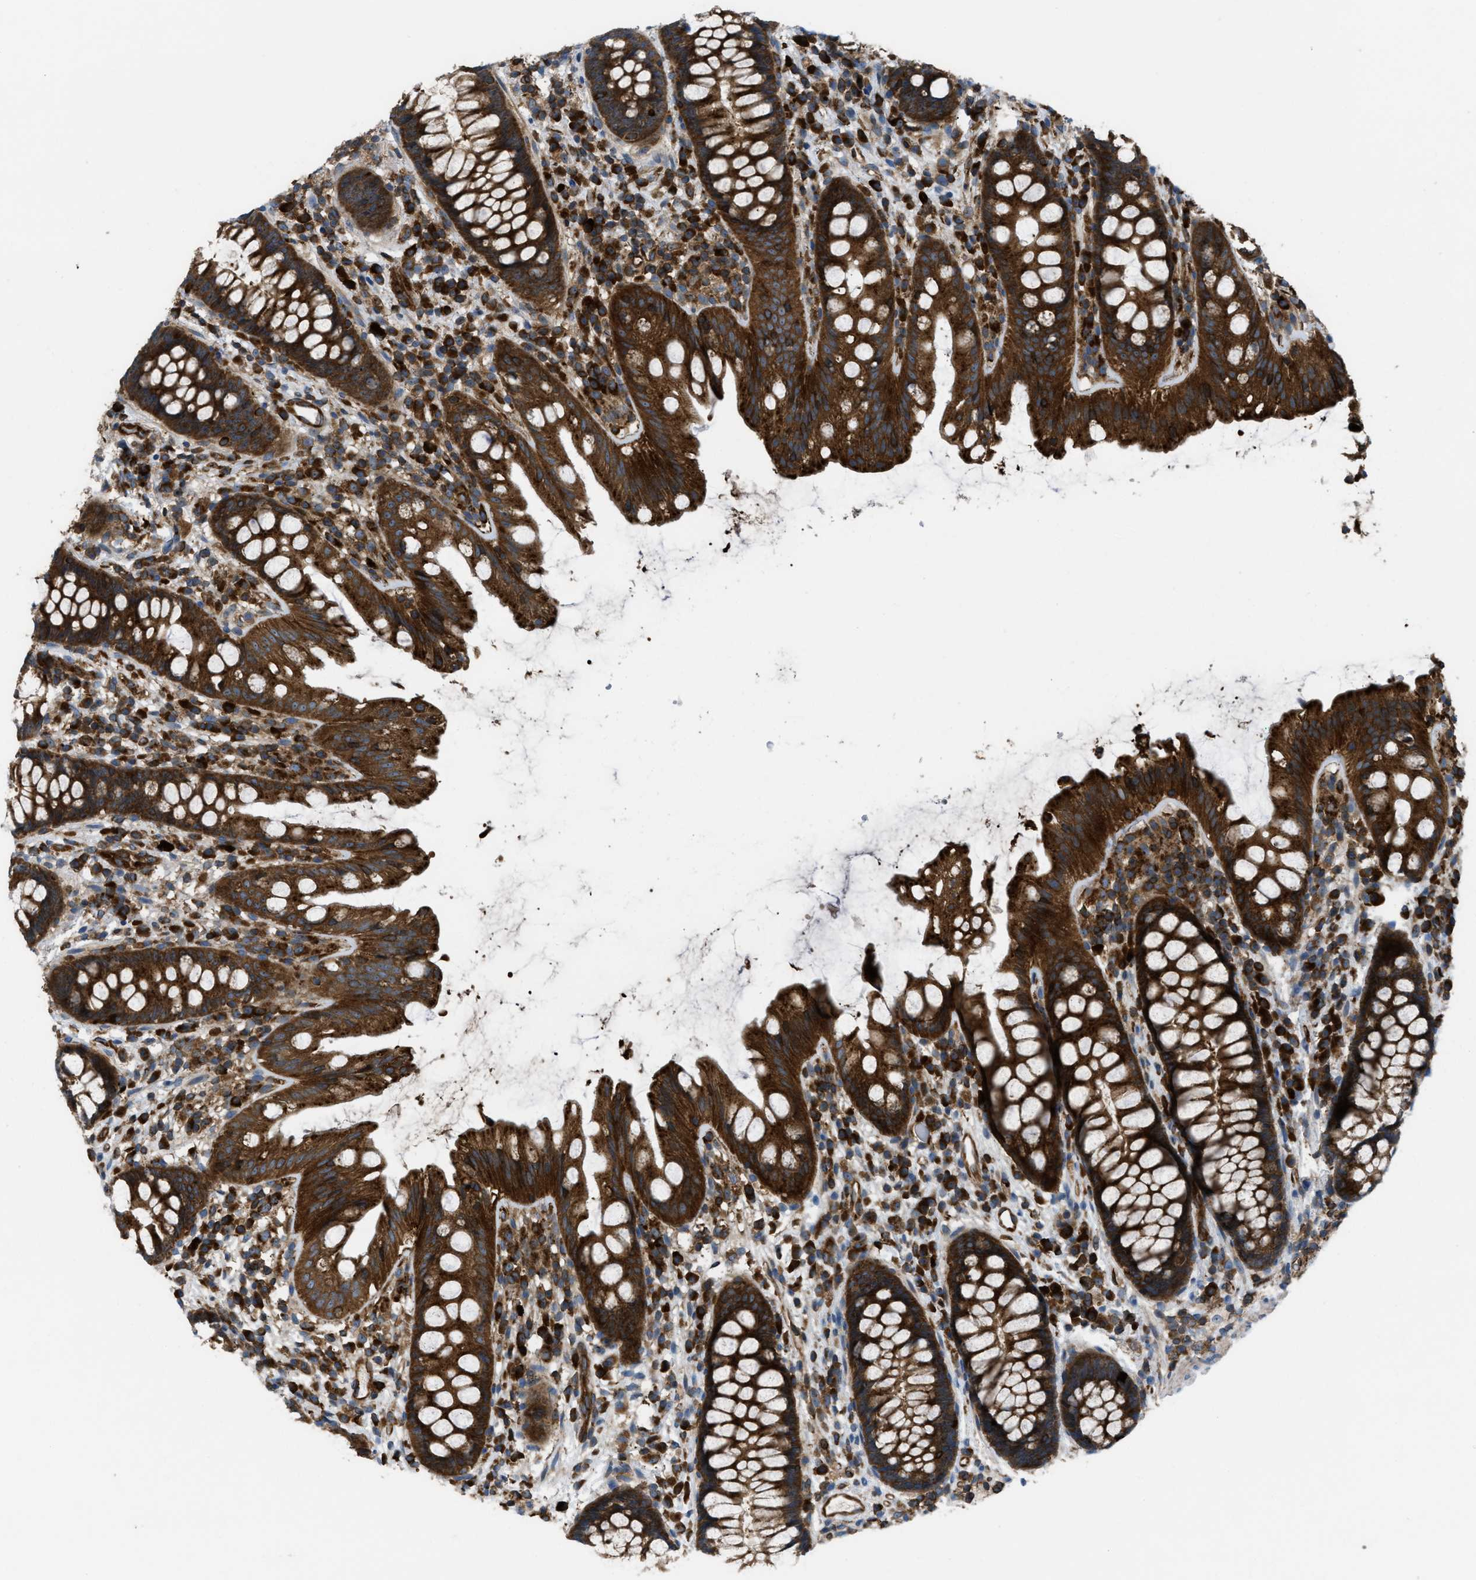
{"staining": {"intensity": "strong", "quantity": ">75%", "location": "cytoplasmic/membranous"}, "tissue": "rectum", "cell_type": "Glandular cells", "image_type": "normal", "snomed": [{"axis": "morphology", "description": "Normal tissue, NOS"}, {"axis": "topography", "description": "Rectum"}], "caption": "Immunohistochemical staining of benign rectum reveals high levels of strong cytoplasmic/membranous positivity in about >75% of glandular cells. The staining is performed using DAB (3,3'-diaminobenzidine) brown chromogen to label protein expression. The nuclei are counter-stained blue using hematoxylin.", "gene": "ATP2A3", "patient": {"sex": "female", "age": 65}}